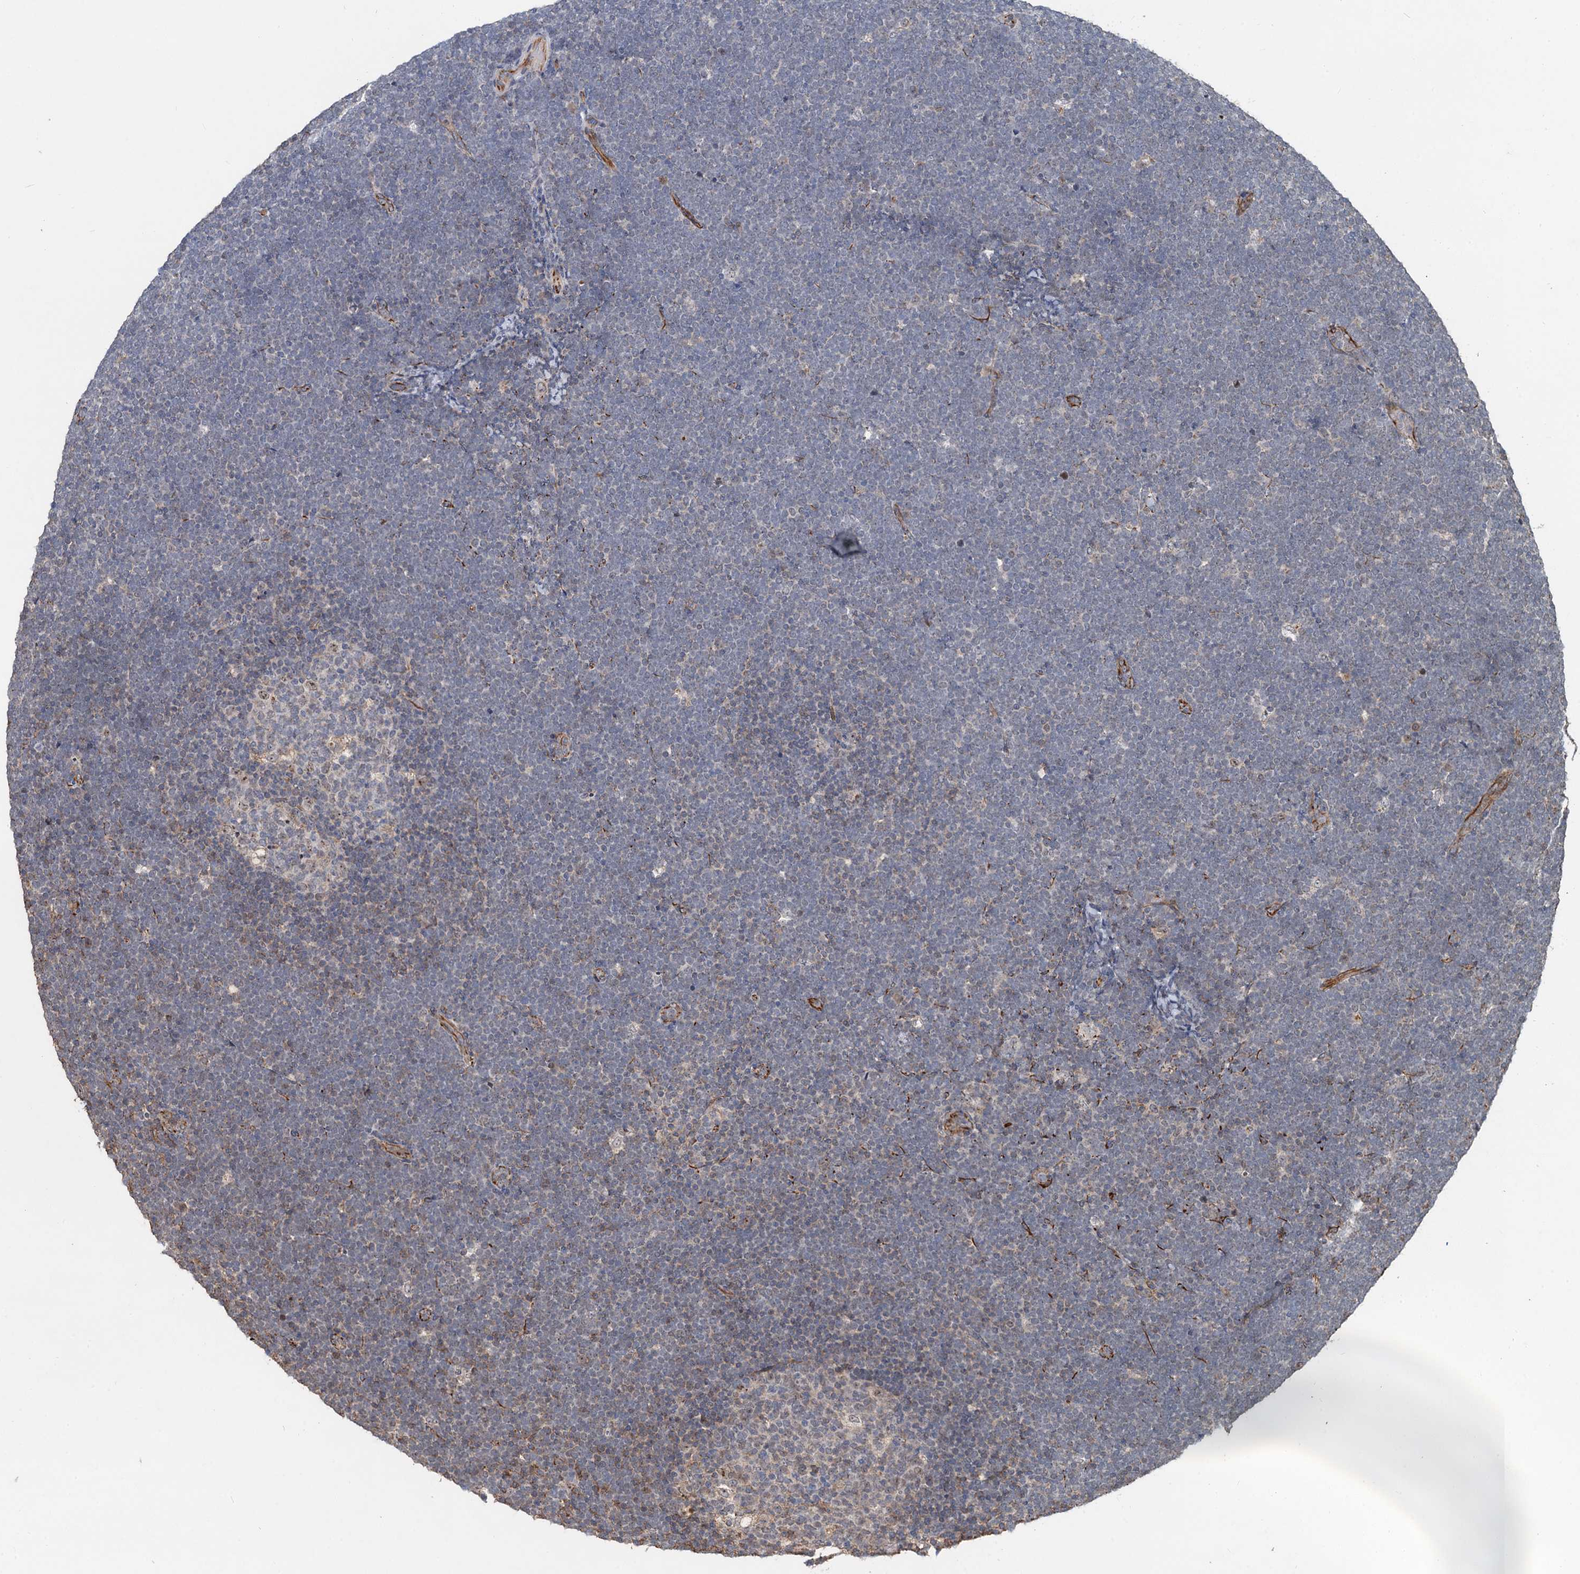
{"staining": {"intensity": "negative", "quantity": "none", "location": "none"}, "tissue": "lymphoma", "cell_type": "Tumor cells", "image_type": "cancer", "snomed": [{"axis": "morphology", "description": "Malignant lymphoma, non-Hodgkin's type, High grade"}, {"axis": "topography", "description": "Lymph node"}], "caption": "High magnification brightfield microscopy of malignant lymphoma, non-Hodgkin's type (high-grade) stained with DAB (3,3'-diaminobenzidine) (brown) and counterstained with hematoxylin (blue): tumor cells show no significant positivity. (Brightfield microscopy of DAB (3,3'-diaminobenzidine) IHC at high magnification).", "gene": "TMA16", "patient": {"sex": "male", "age": 13}}